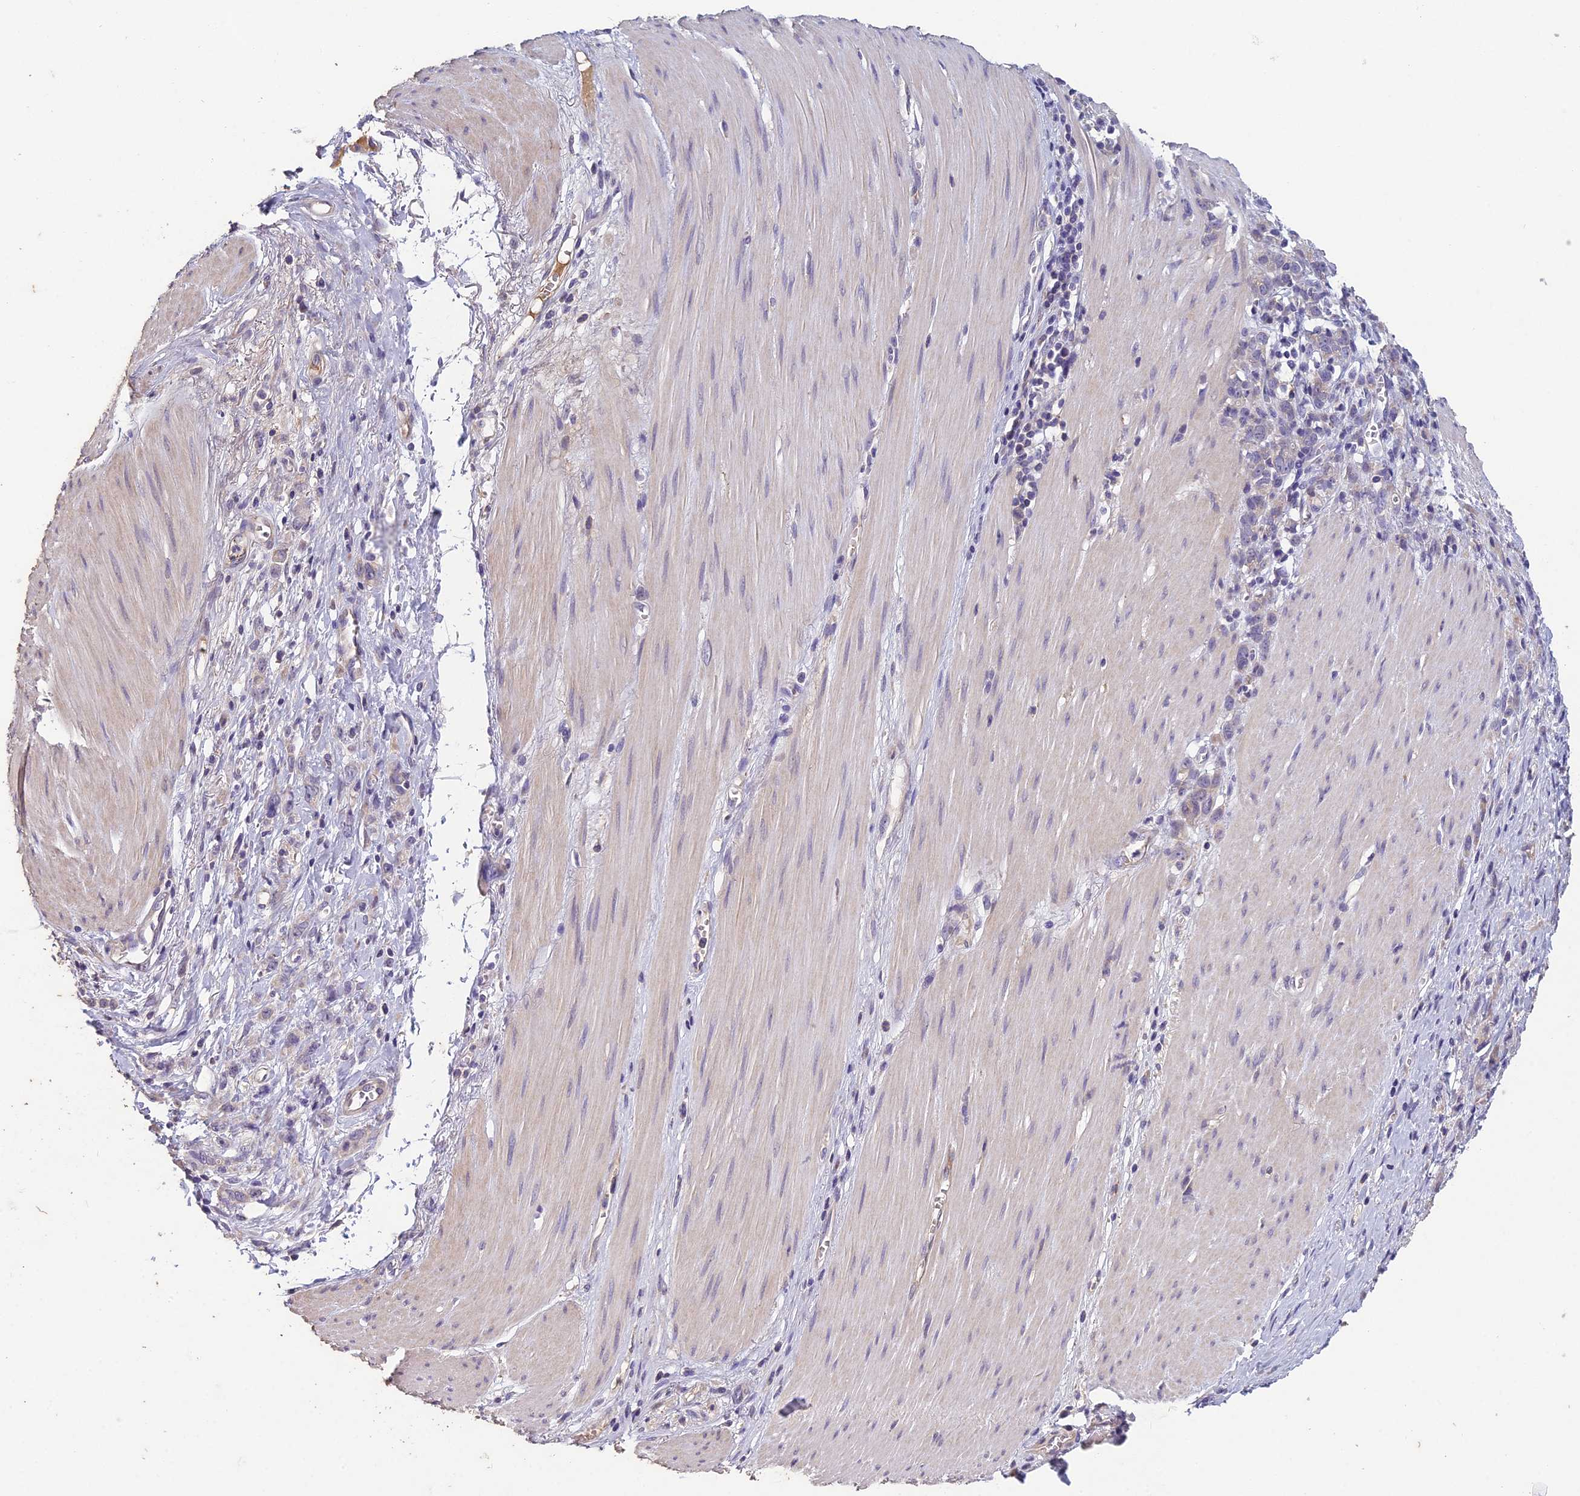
{"staining": {"intensity": "negative", "quantity": "none", "location": "none"}, "tissue": "stomach cancer", "cell_type": "Tumor cells", "image_type": "cancer", "snomed": [{"axis": "morphology", "description": "Adenocarcinoma, NOS"}, {"axis": "topography", "description": "Stomach"}], "caption": "There is no significant positivity in tumor cells of stomach cancer.", "gene": "CEACAM16", "patient": {"sex": "female", "age": 76}}